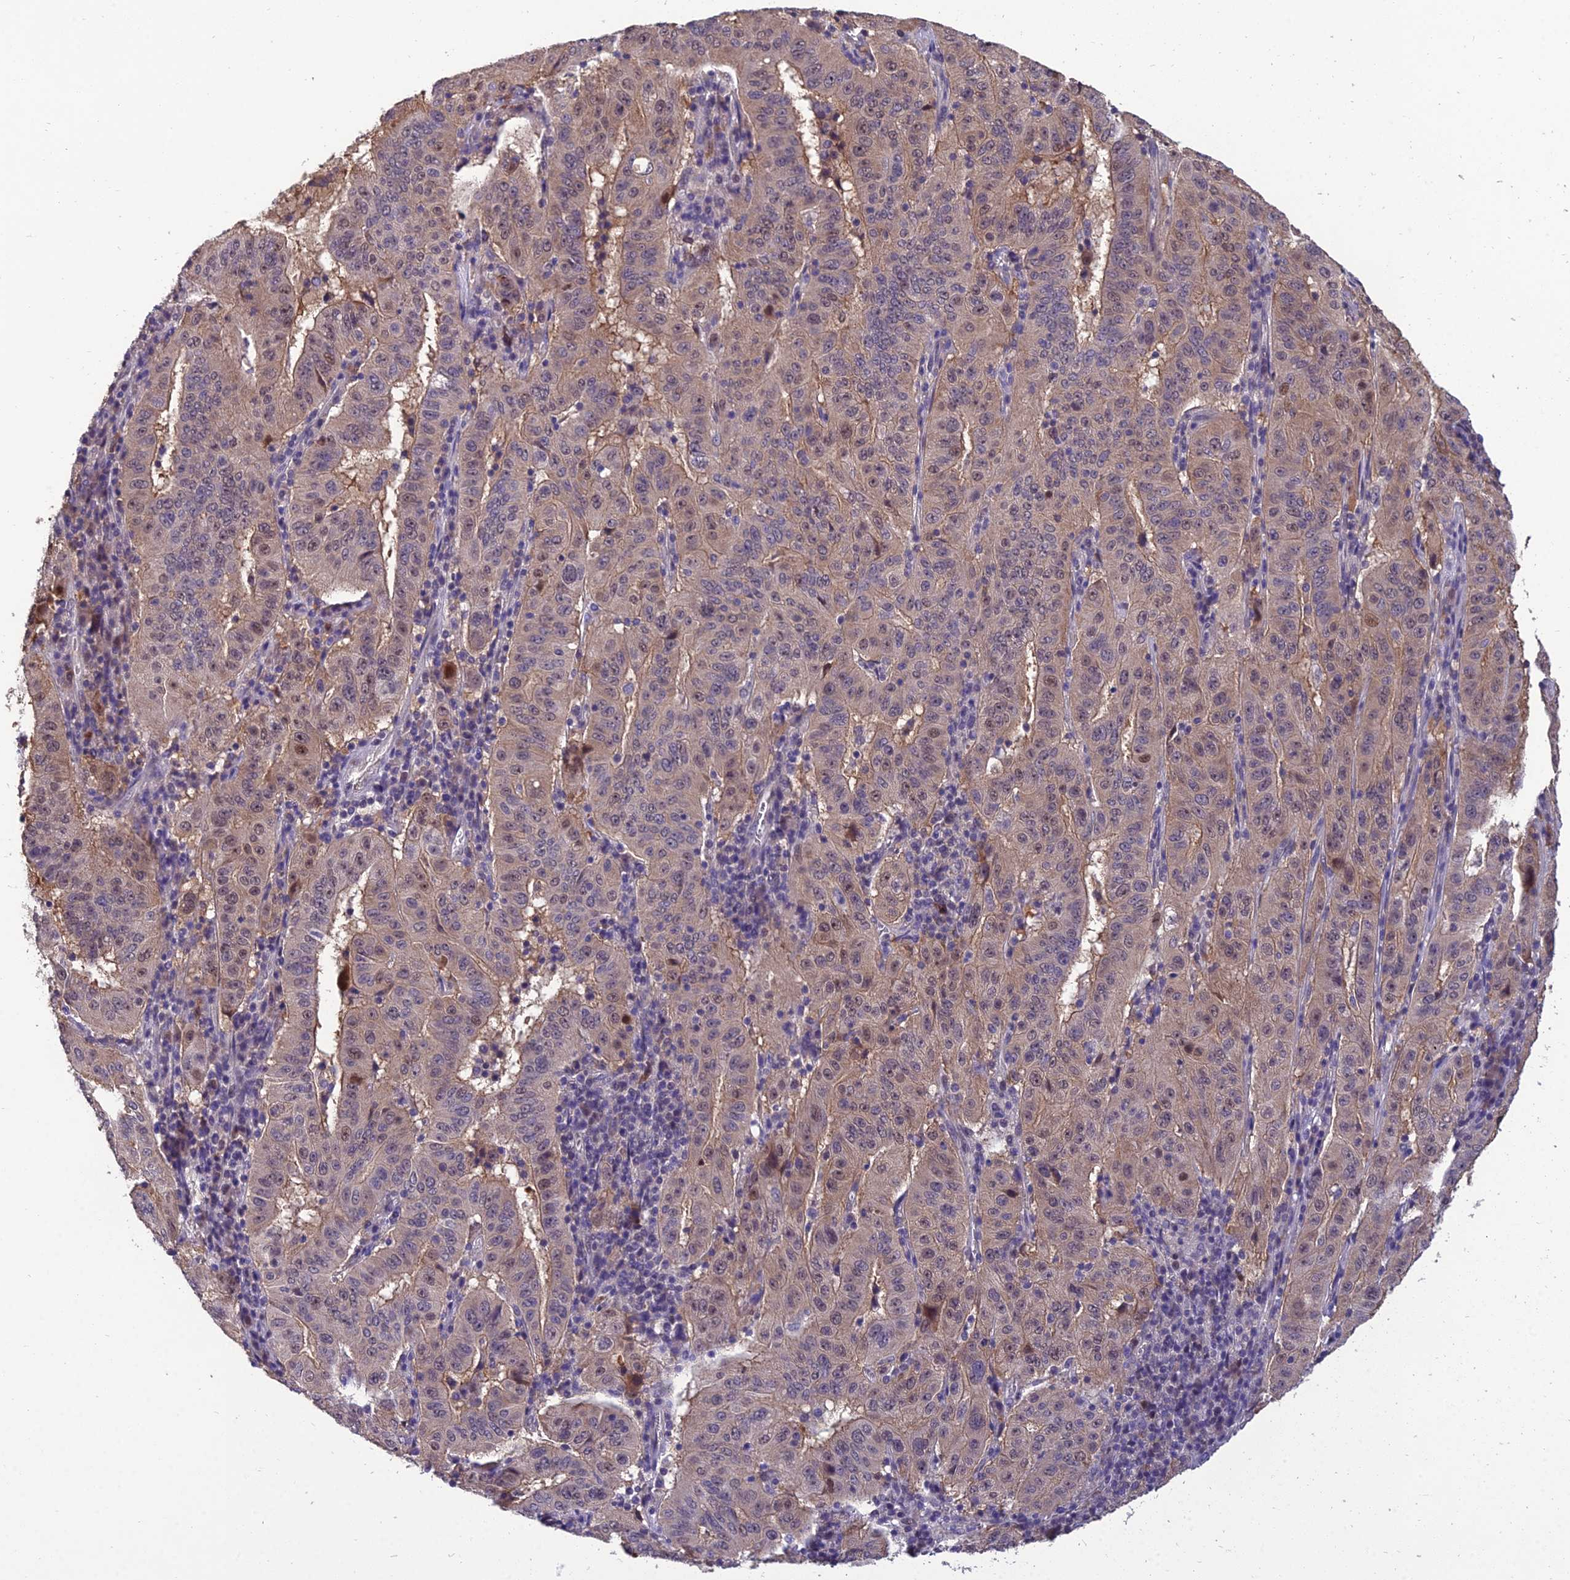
{"staining": {"intensity": "weak", "quantity": "<25%", "location": "nuclear"}, "tissue": "pancreatic cancer", "cell_type": "Tumor cells", "image_type": "cancer", "snomed": [{"axis": "morphology", "description": "Adenocarcinoma, NOS"}, {"axis": "topography", "description": "Pancreas"}], "caption": "An image of pancreatic adenocarcinoma stained for a protein exhibits no brown staining in tumor cells.", "gene": "GRWD1", "patient": {"sex": "male", "age": 63}}